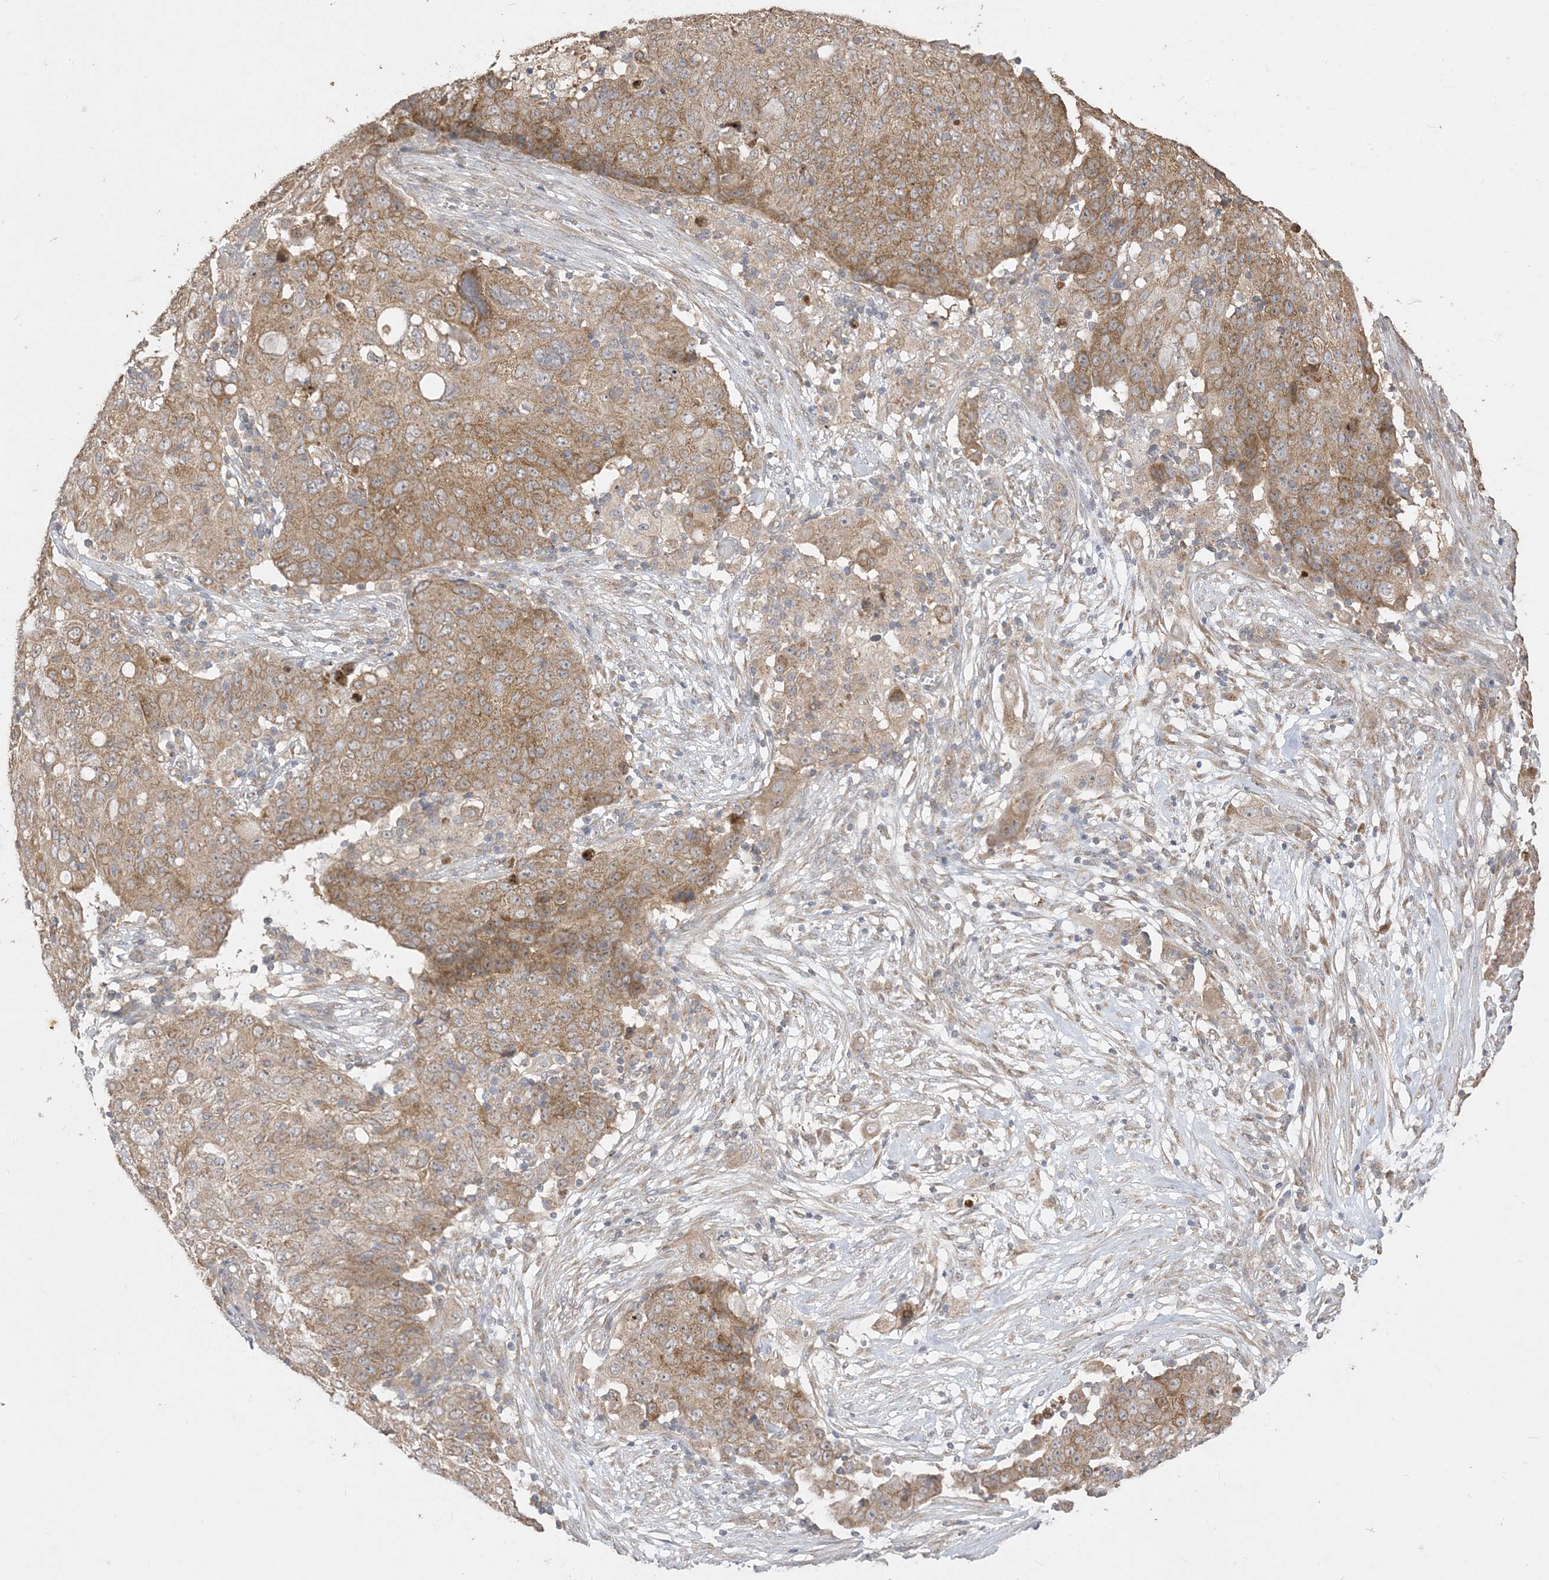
{"staining": {"intensity": "strong", "quantity": ">75%", "location": "cytoplasmic/membranous"}, "tissue": "ovarian cancer", "cell_type": "Tumor cells", "image_type": "cancer", "snomed": [{"axis": "morphology", "description": "Carcinoma, endometroid"}, {"axis": "topography", "description": "Ovary"}], "caption": "About >75% of tumor cells in human endometroid carcinoma (ovarian) exhibit strong cytoplasmic/membranous protein expression as visualized by brown immunohistochemical staining.", "gene": "SIRT3", "patient": {"sex": "female", "age": 42}}